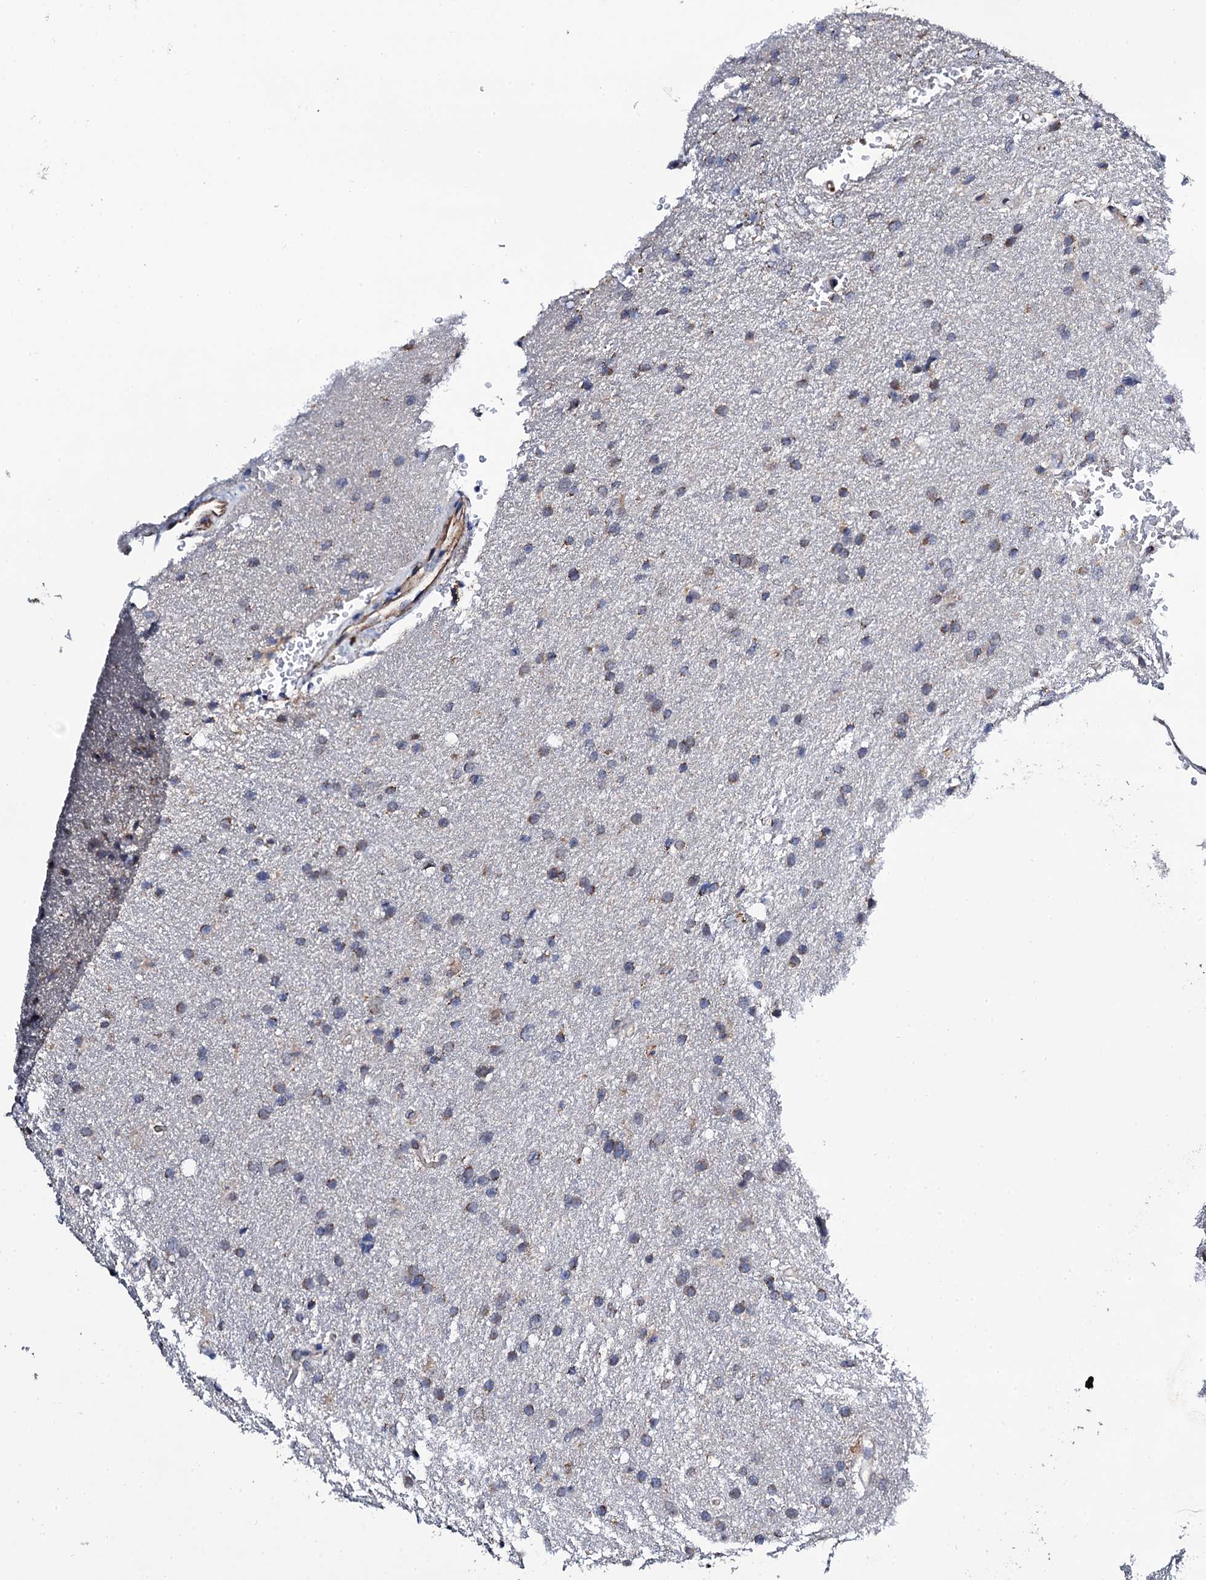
{"staining": {"intensity": "weak", "quantity": "25%-75%", "location": "cytoplasmic/membranous"}, "tissue": "glioma", "cell_type": "Tumor cells", "image_type": "cancer", "snomed": [{"axis": "morphology", "description": "Glioma, malignant, High grade"}, {"axis": "topography", "description": "Cerebral cortex"}], "caption": "The immunohistochemical stain labels weak cytoplasmic/membranous positivity in tumor cells of glioma tissue. (Brightfield microscopy of DAB IHC at high magnification).", "gene": "COG4", "patient": {"sex": "female", "age": 36}}